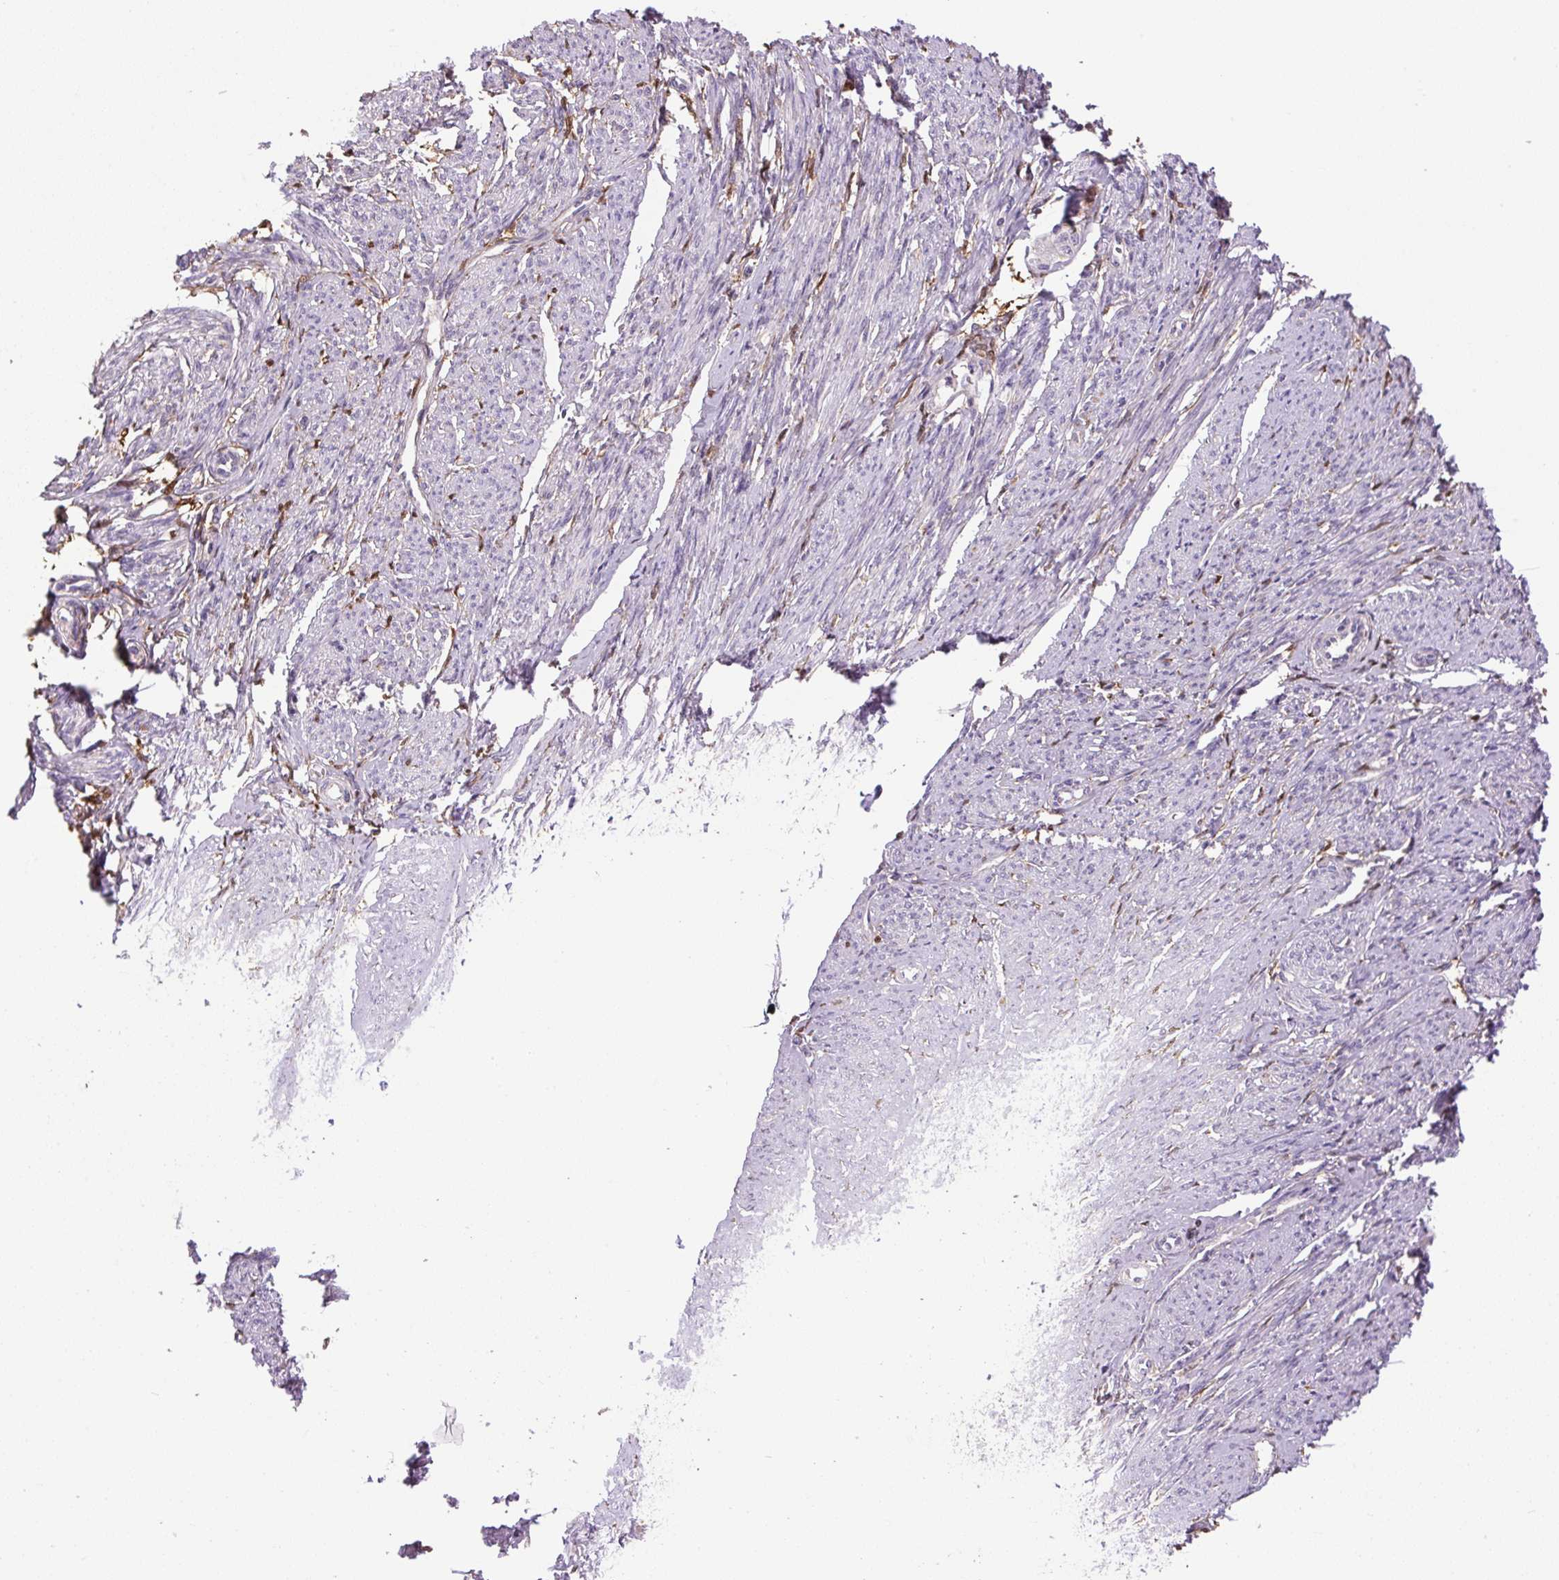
{"staining": {"intensity": "strong", "quantity": "<25%", "location": "nuclear"}, "tissue": "smooth muscle", "cell_type": "Smooth muscle cells", "image_type": "normal", "snomed": [{"axis": "morphology", "description": "Normal tissue, NOS"}, {"axis": "topography", "description": "Smooth muscle"}], "caption": "Immunohistochemical staining of benign smooth muscle exhibits medium levels of strong nuclear positivity in approximately <25% of smooth muscle cells.", "gene": "SGF29", "patient": {"sex": "female", "age": 65}}